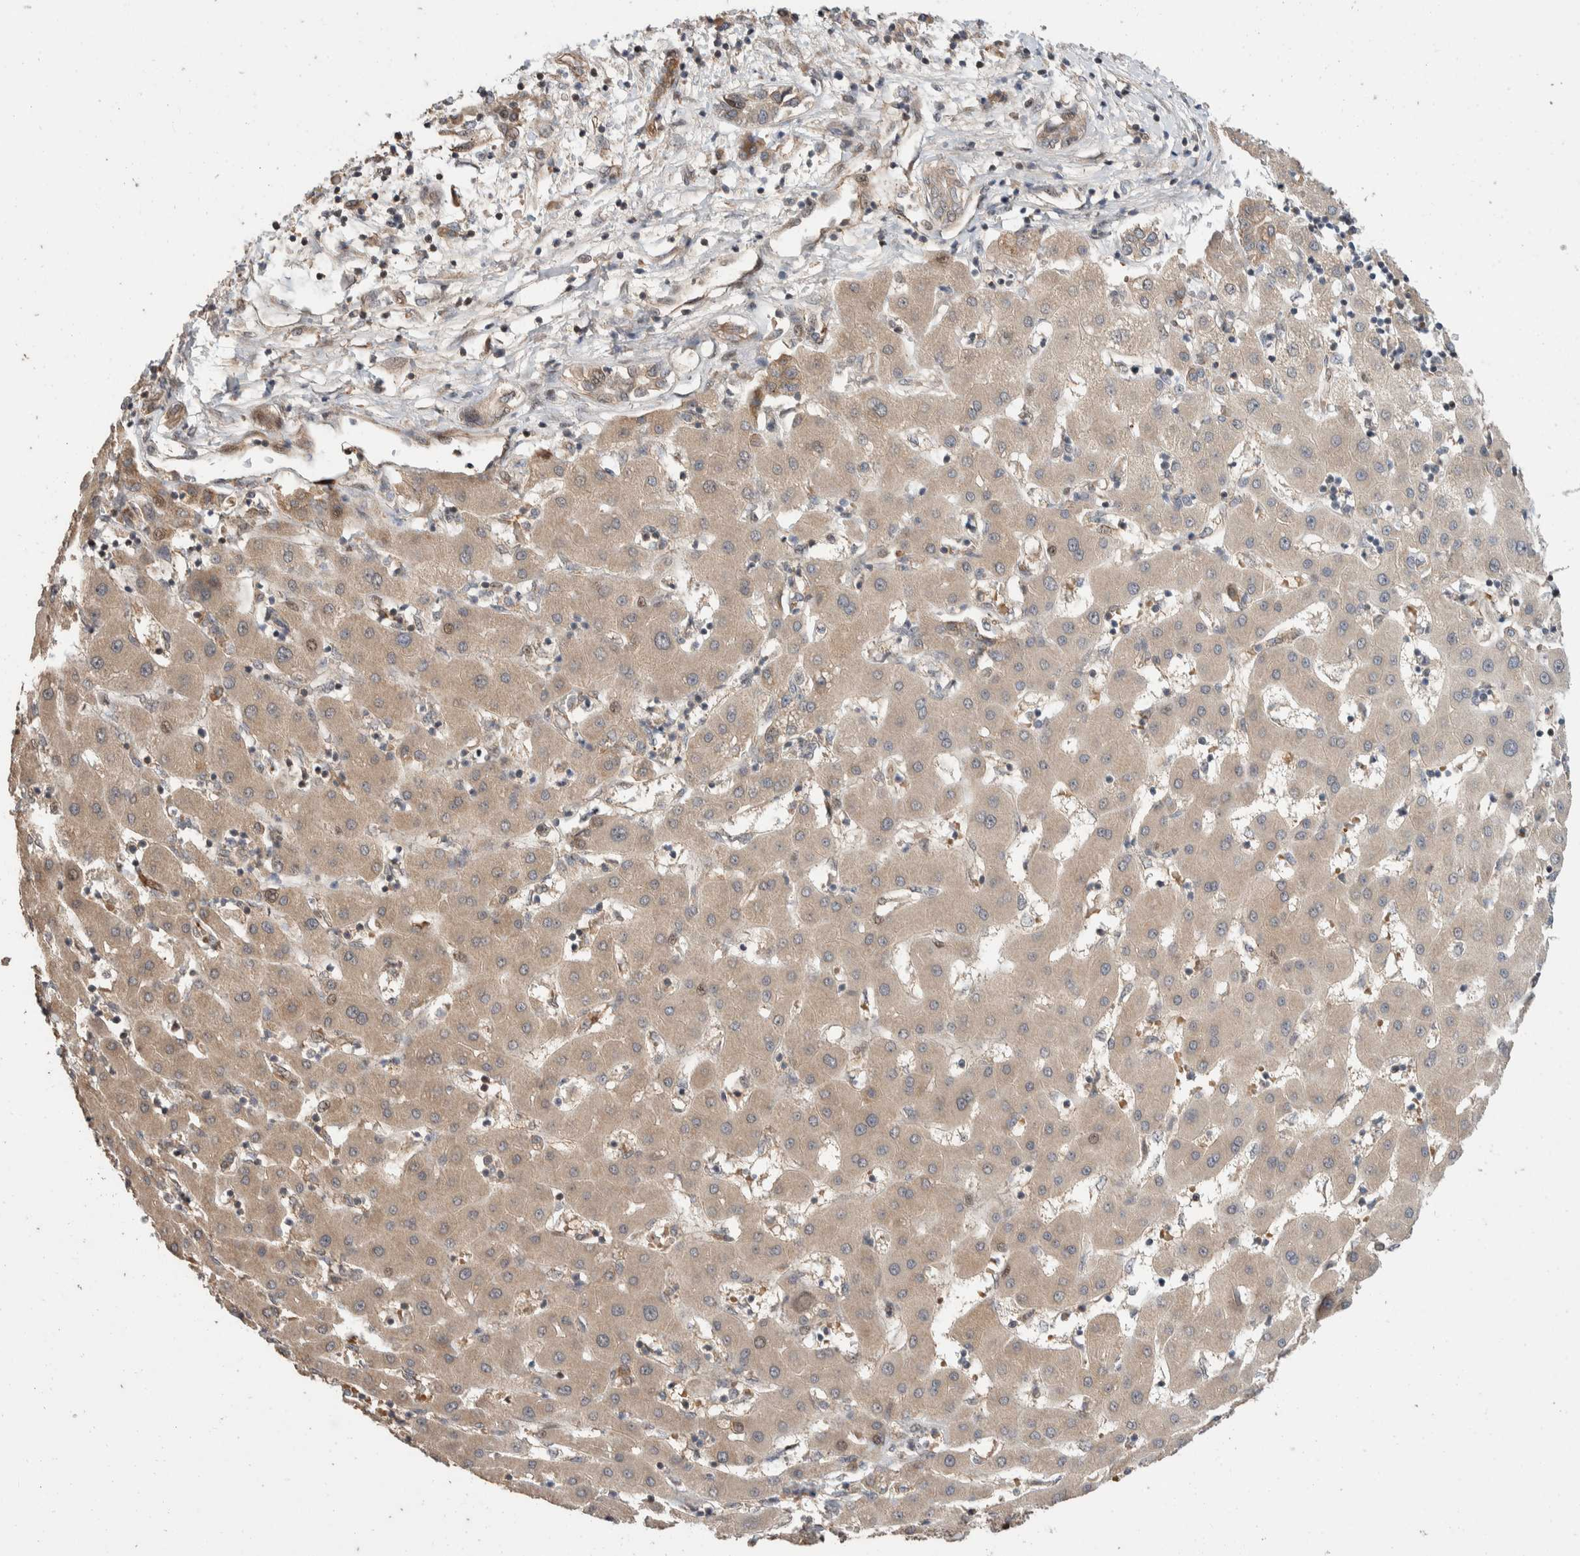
{"staining": {"intensity": "weak", "quantity": "25%-75%", "location": "cytoplasmic/membranous"}, "tissue": "liver cancer", "cell_type": "Tumor cells", "image_type": "cancer", "snomed": [{"axis": "morphology", "description": "Carcinoma, Hepatocellular, NOS"}, {"axis": "topography", "description": "Liver"}], "caption": "High-power microscopy captured an immunohistochemistry histopathology image of liver cancer, revealing weak cytoplasmic/membranous positivity in about 25%-75% of tumor cells.", "gene": "ERC1", "patient": {"sex": "male", "age": 65}}